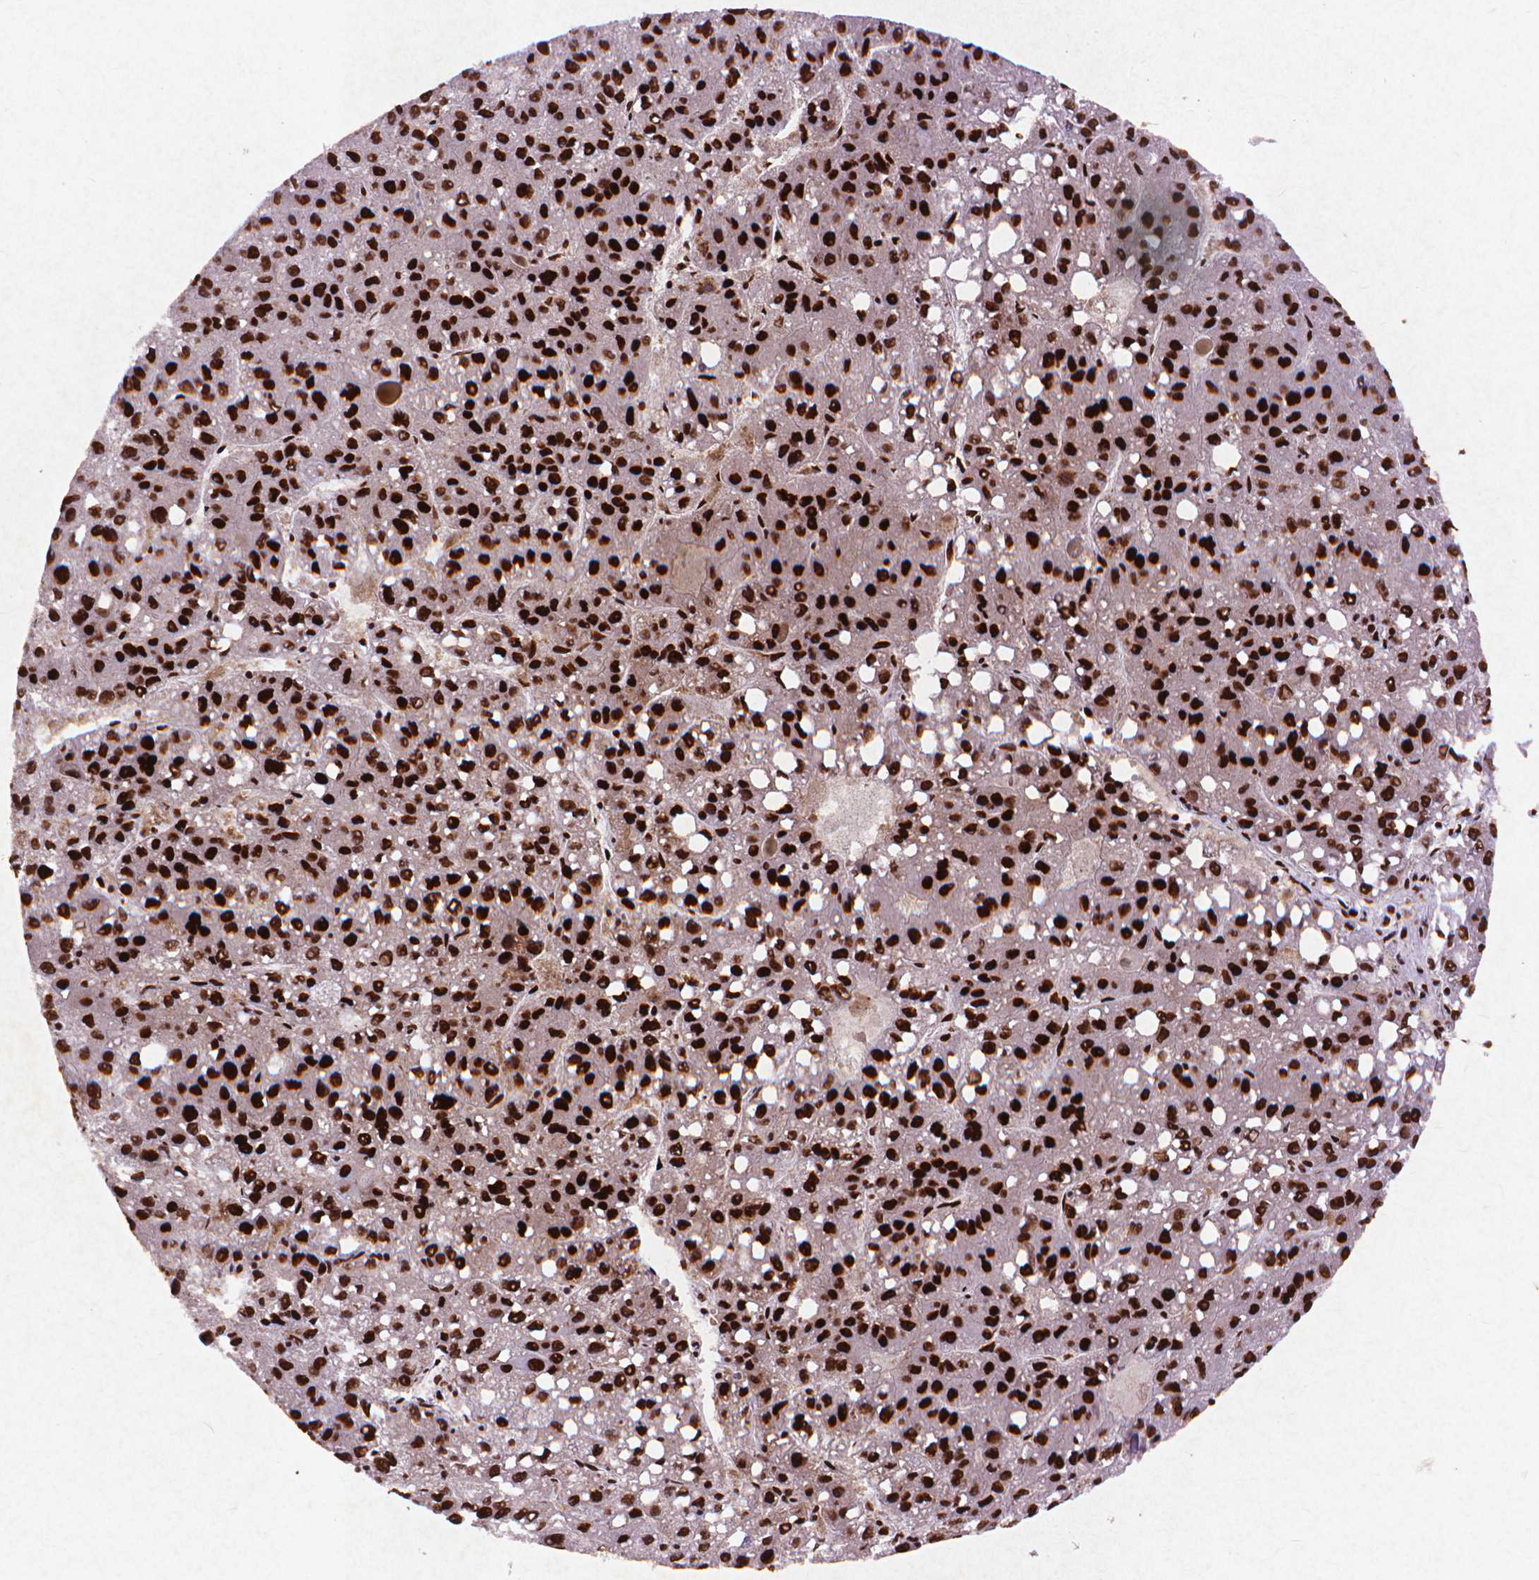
{"staining": {"intensity": "strong", "quantity": ">75%", "location": "nuclear"}, "tissue": "liver cancer", "cell_type": "Tumor cells", "image_type": "cancer", "snomed": [{"axis": "morphology", "description": "Carcinoma, Hepatocellular, NOS"}, {"axis": "topography", "description": "Liver"}], "caption": "IHC staining of liver hepatocellular carcinoma, which displays high levels of strong nuclear positivity in about >75% of tumor cells indicating strong nuclear protein expression. The staining was performed using DAB (3,3'-diaminobenzidine) (brown) for protein detection and nuclei were counterstained in hematoxylin (blue).", "gene": "CITED2", "patient": {"sex": "female", "age": 82}}